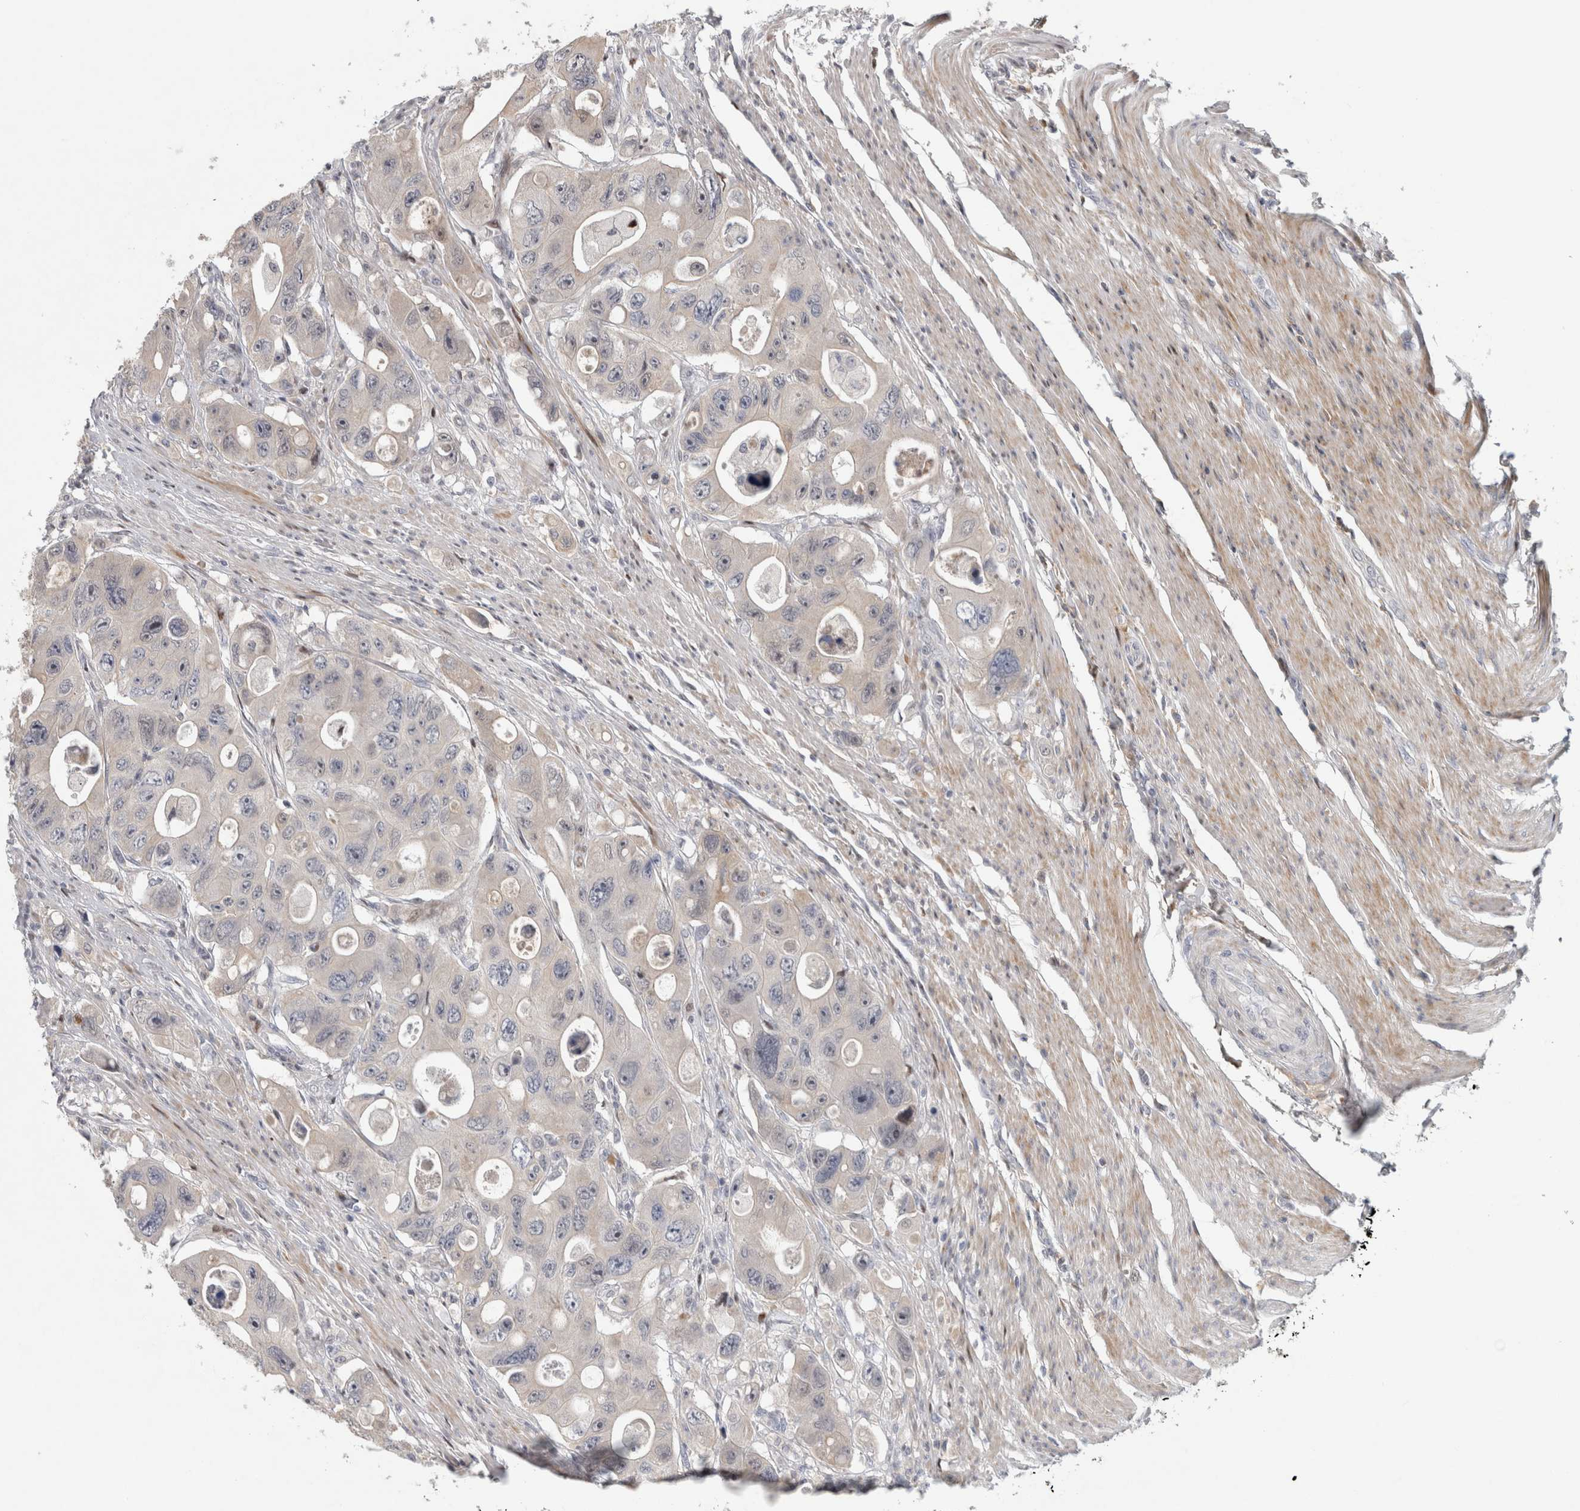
{"staining": {"intensity": "negative", "quantity": "none", "location": "none"}, "tissue": "colorectal cancer", "cell_type": "Tumor cells", "image_type": "cancer", "snomed": [{"axis": "morphology", "description": "Adenocarcinoma, NOS"}, {"axis": "topography", "description": "Colon"}], "caption": "A histopathology image of human colorectal cancer (adenocarcinoma) is negative for staining in tumor cells.", "gene": "RBM48", "patient": {"sex": "female", "age": 46}}